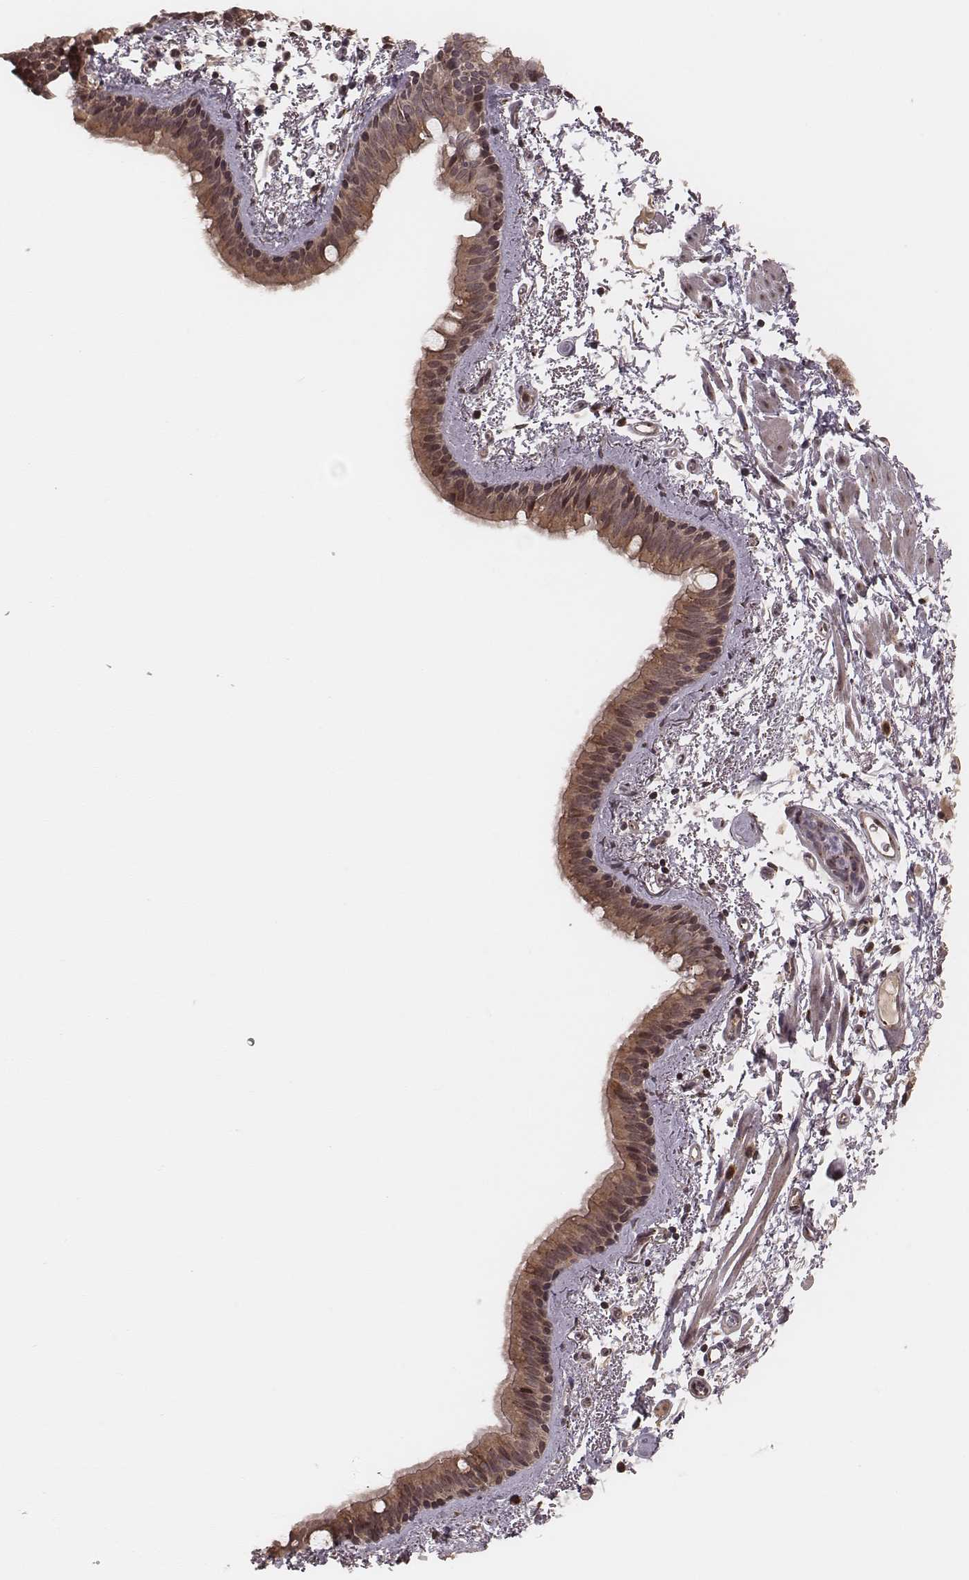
{"staining": {"intensity": "moderate", "quantity": ">75%", "location": "cytoplasmic/membranous"}, "tissue": "bronchus", "cell_type": "Respiratory epithelial cells", "image_type": "normal", "snomed": [{"axis": "morphology", "description": "Normal tissue, NOS"}, {"axis": "topography", "description": "Bronchus"}], "caption": "Moderate cytoplasmic/membranous expression is seen in approximately >75% of respiratory epithelial cells in benign bronchus.", "gene": "MYO19", "patient": {"sex": "female", "age": 61}}